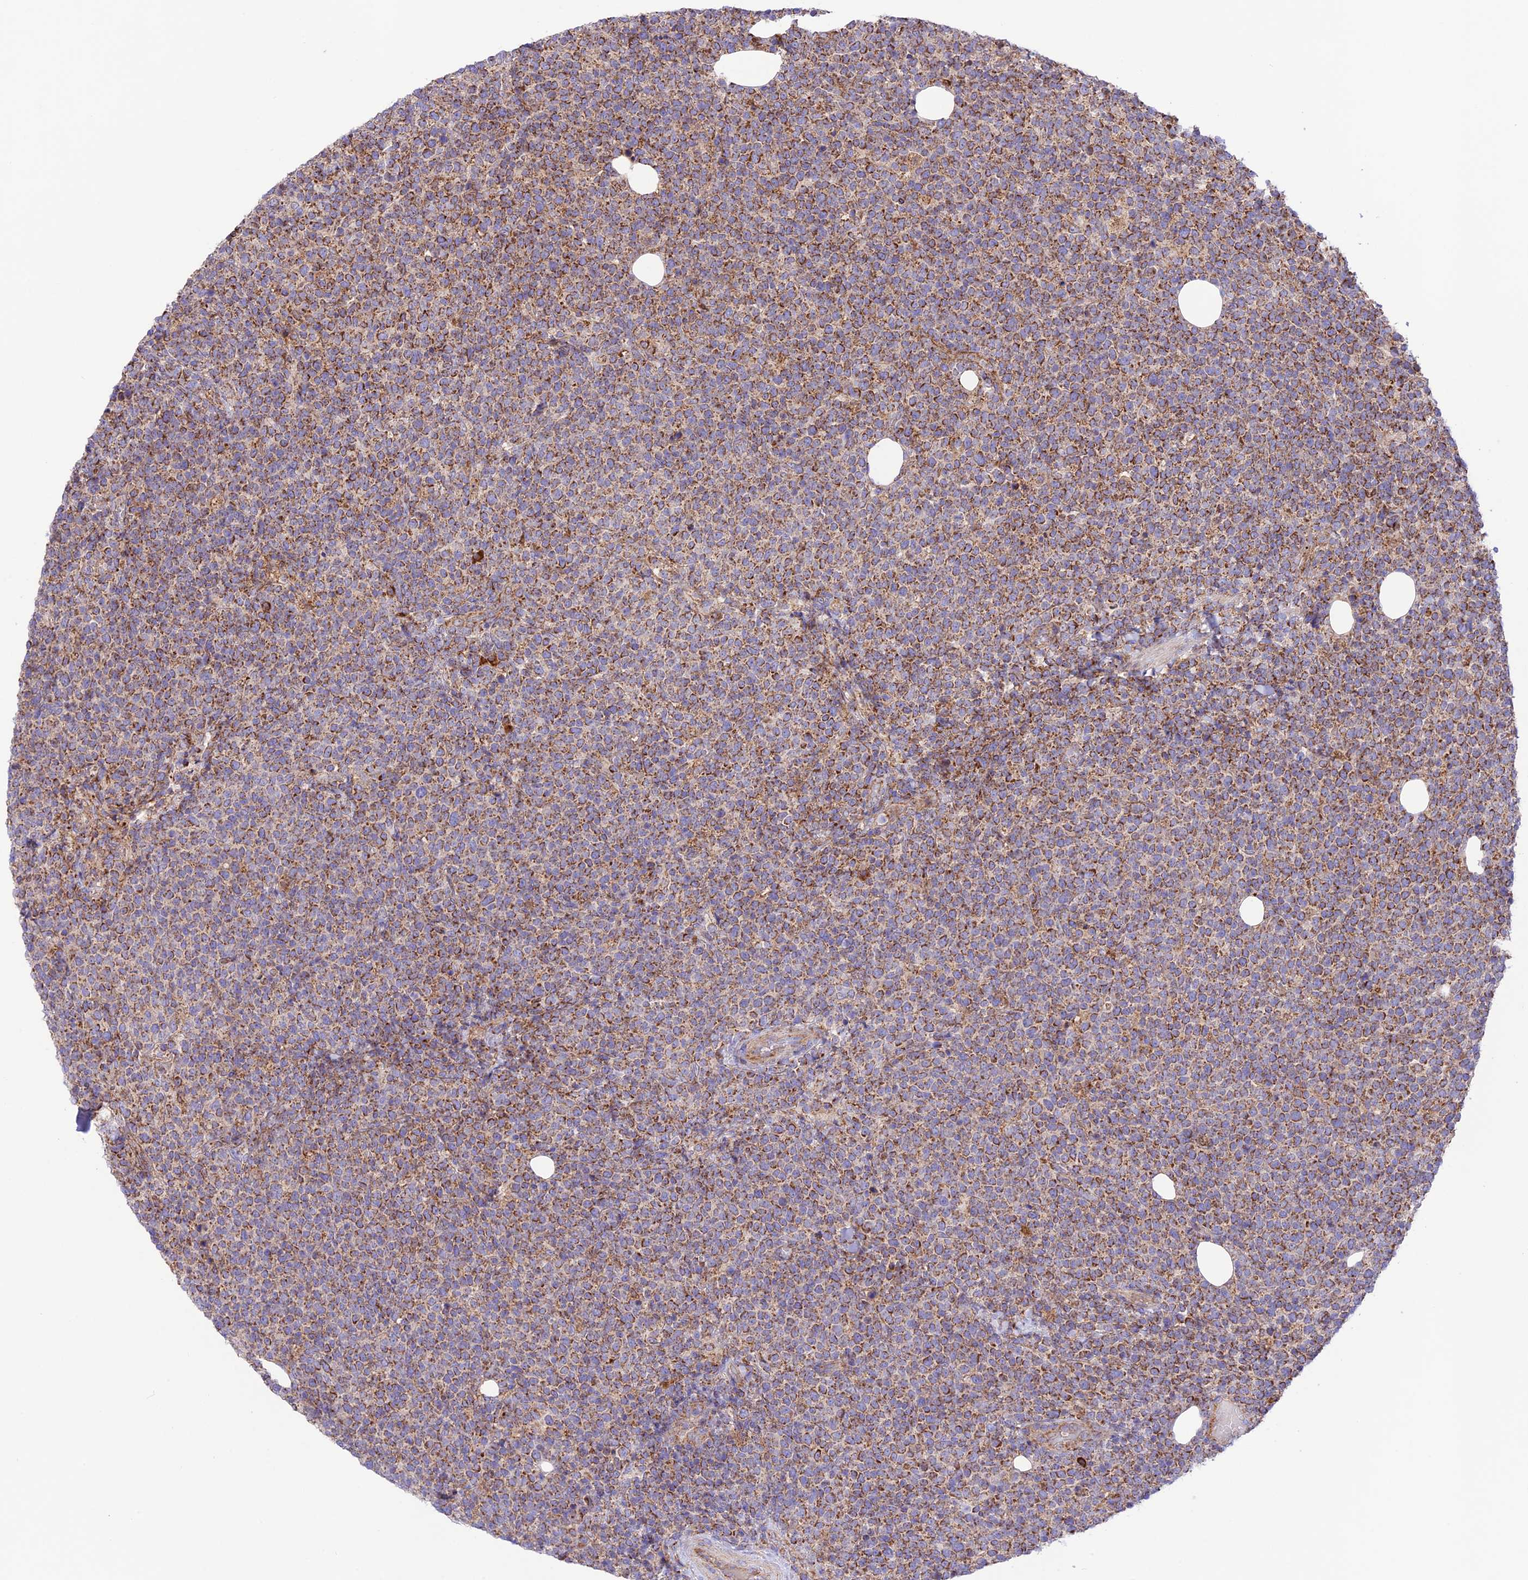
{"staining": {"intensity": "moderate", "quantity": ">75%", "location": "cytoplasmic/membranous"}, "tissue": "lymphoma", "cell_type": "Tumor cells", "image_type": "cancer", "snomed": [{"axis": "morphology", "description": "Malignant lymphoma, non-Hodgkin's type, High grade"}, {"axis": "topography", "description": "Lymph node"}], "caption": "This photomicrograph shows immunohistochemistry (IHC) staining of high-grade malignant lymphoma, non-Hodgkin's type, with medium moderate cytoplasmic/membranous expression in approximately >75% of tumor cells.", "gene": "UAP1L1", "patient": {"sex": "male", "age": 61}}